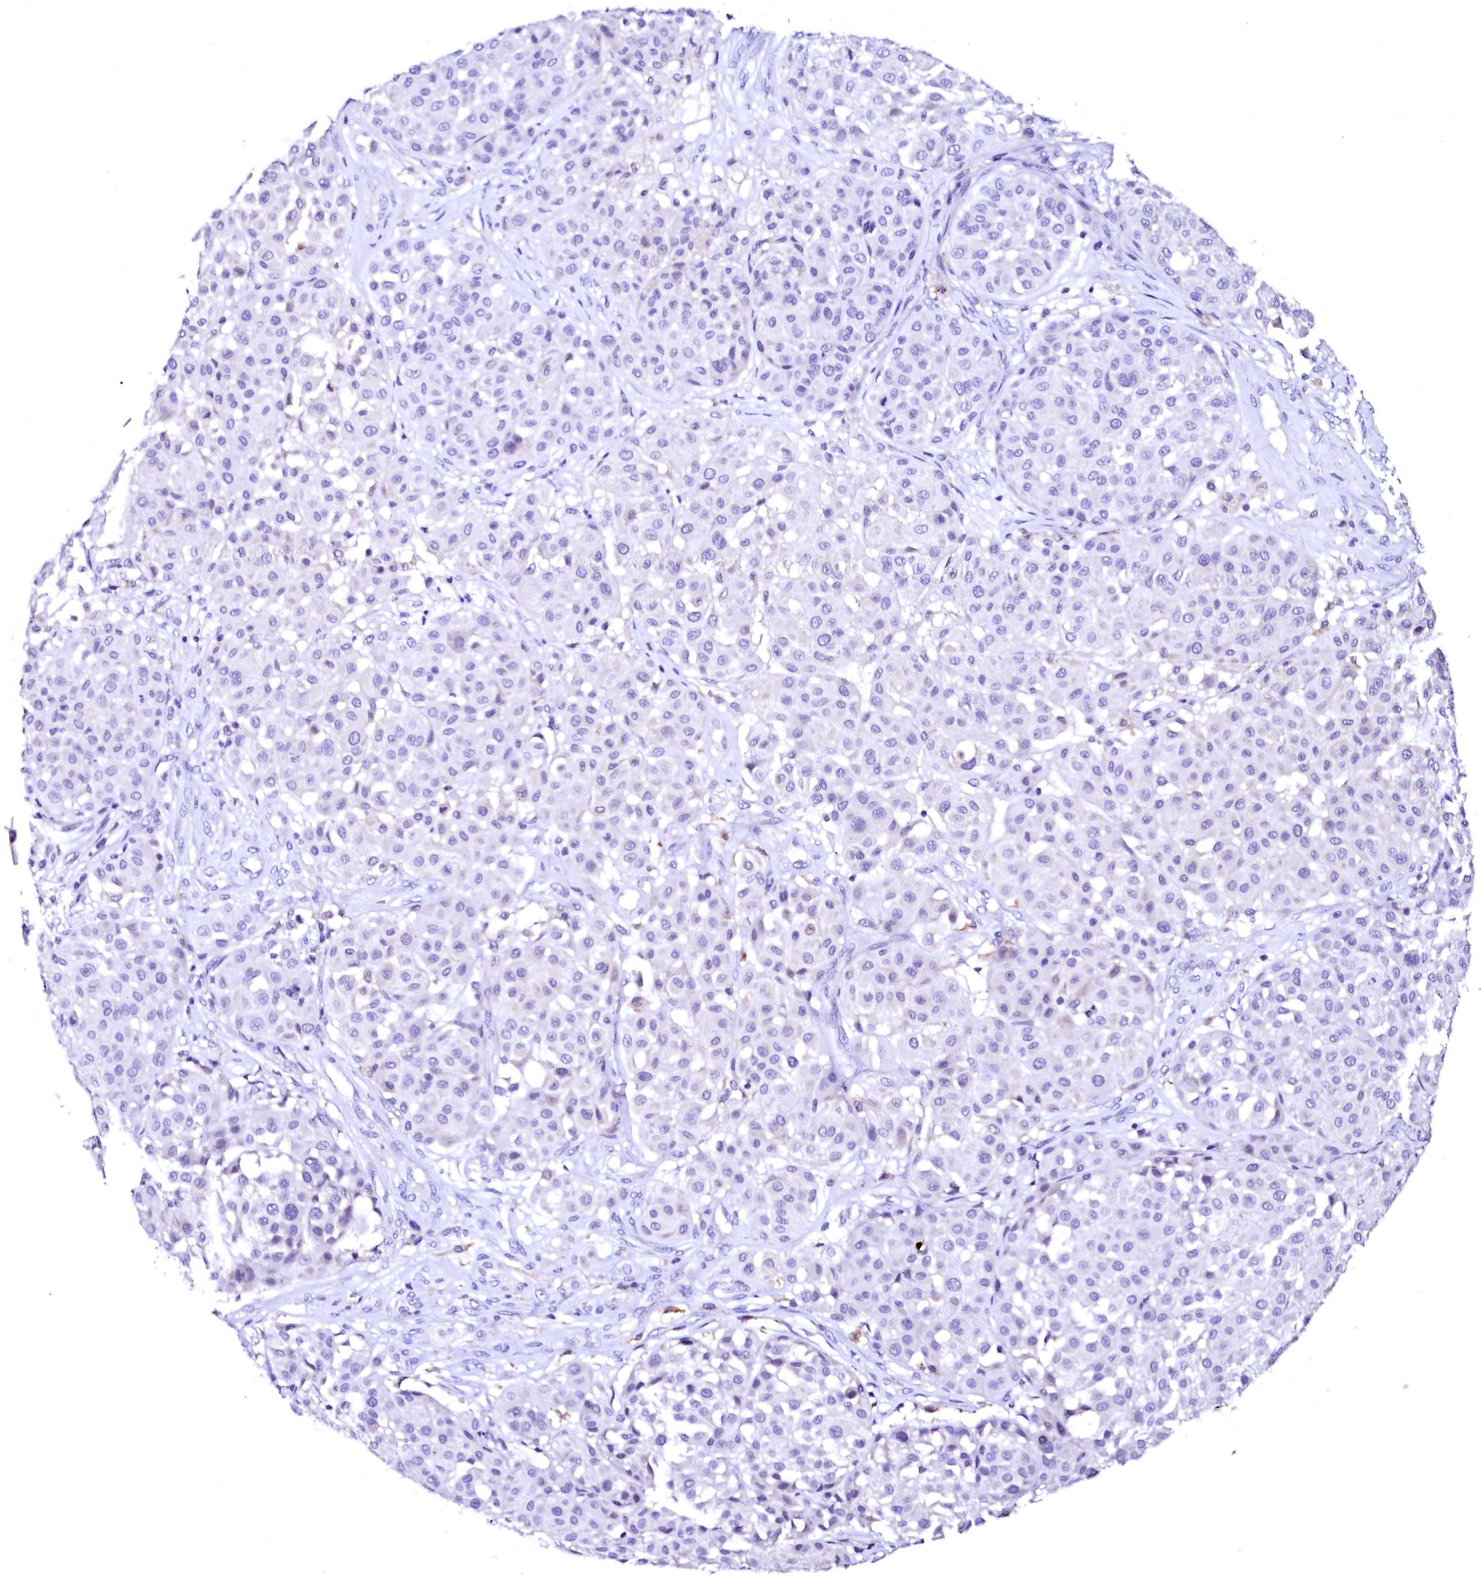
{"staining": {"intensity": "negative", "quantity": "none", "location": "none"}, "tissue": "melanoma", "cell_type": "Tumor cells", "image_type": "cancer", "snomed": [{"axis": "morphology", "description": "Malignant melanoma, Metastatic site"}, {"axis": "topography", "description": "Soft tissue"}], "caption": "Immunohistochemistry of melanoma demonstrates no expression in tumor cells.", "gene": "NALF1", "patient": {"sex": "male", "age": 41}}